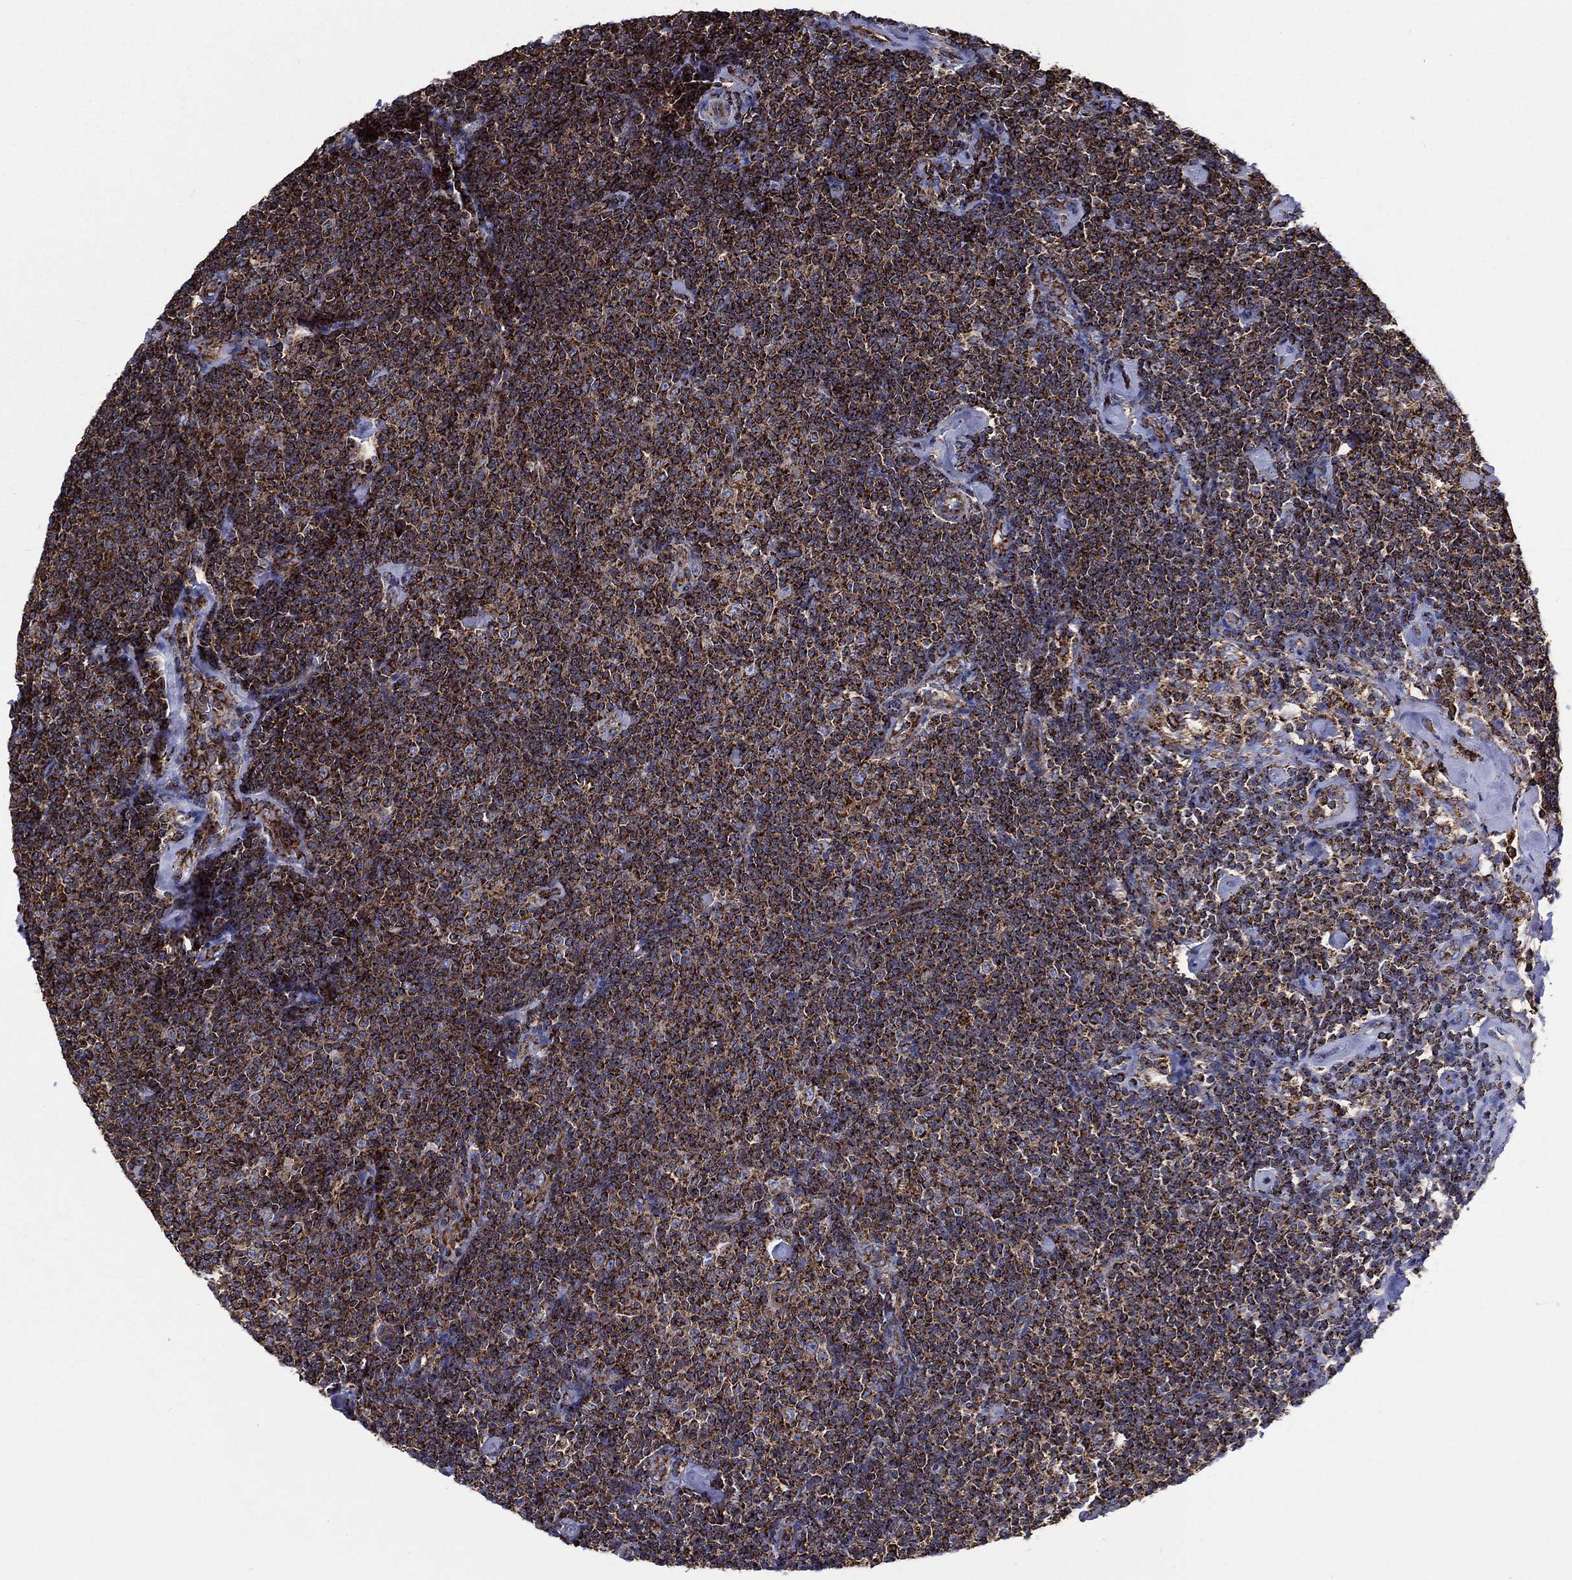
{"staining": {"intensity": "strong", "quantity": ">75%", "location": "cytoplasmic/membranous"}, "tissue": "lymphoma", "cell_type": "Tumor cells", "image_type": "cancer", "snomed": [{"axis": "morphology", "description": "Malignant lymphoma, non-Hodgkin's type, Low grade"}, {"axis": "topography", "description": "Lymph node"}], "caption": "The micrograph demonstrates staining of malignant lymphoma, non-Hodgkin's type (low-grade), revealing strong cytoplasmic/membranous protein expression (brown color) within tumor cells. (brown staining indicates protein expression, while blue staining denotes nuclei).", "gene": "ANKRD37", "patient": {"sex": "male", "age": 81}}